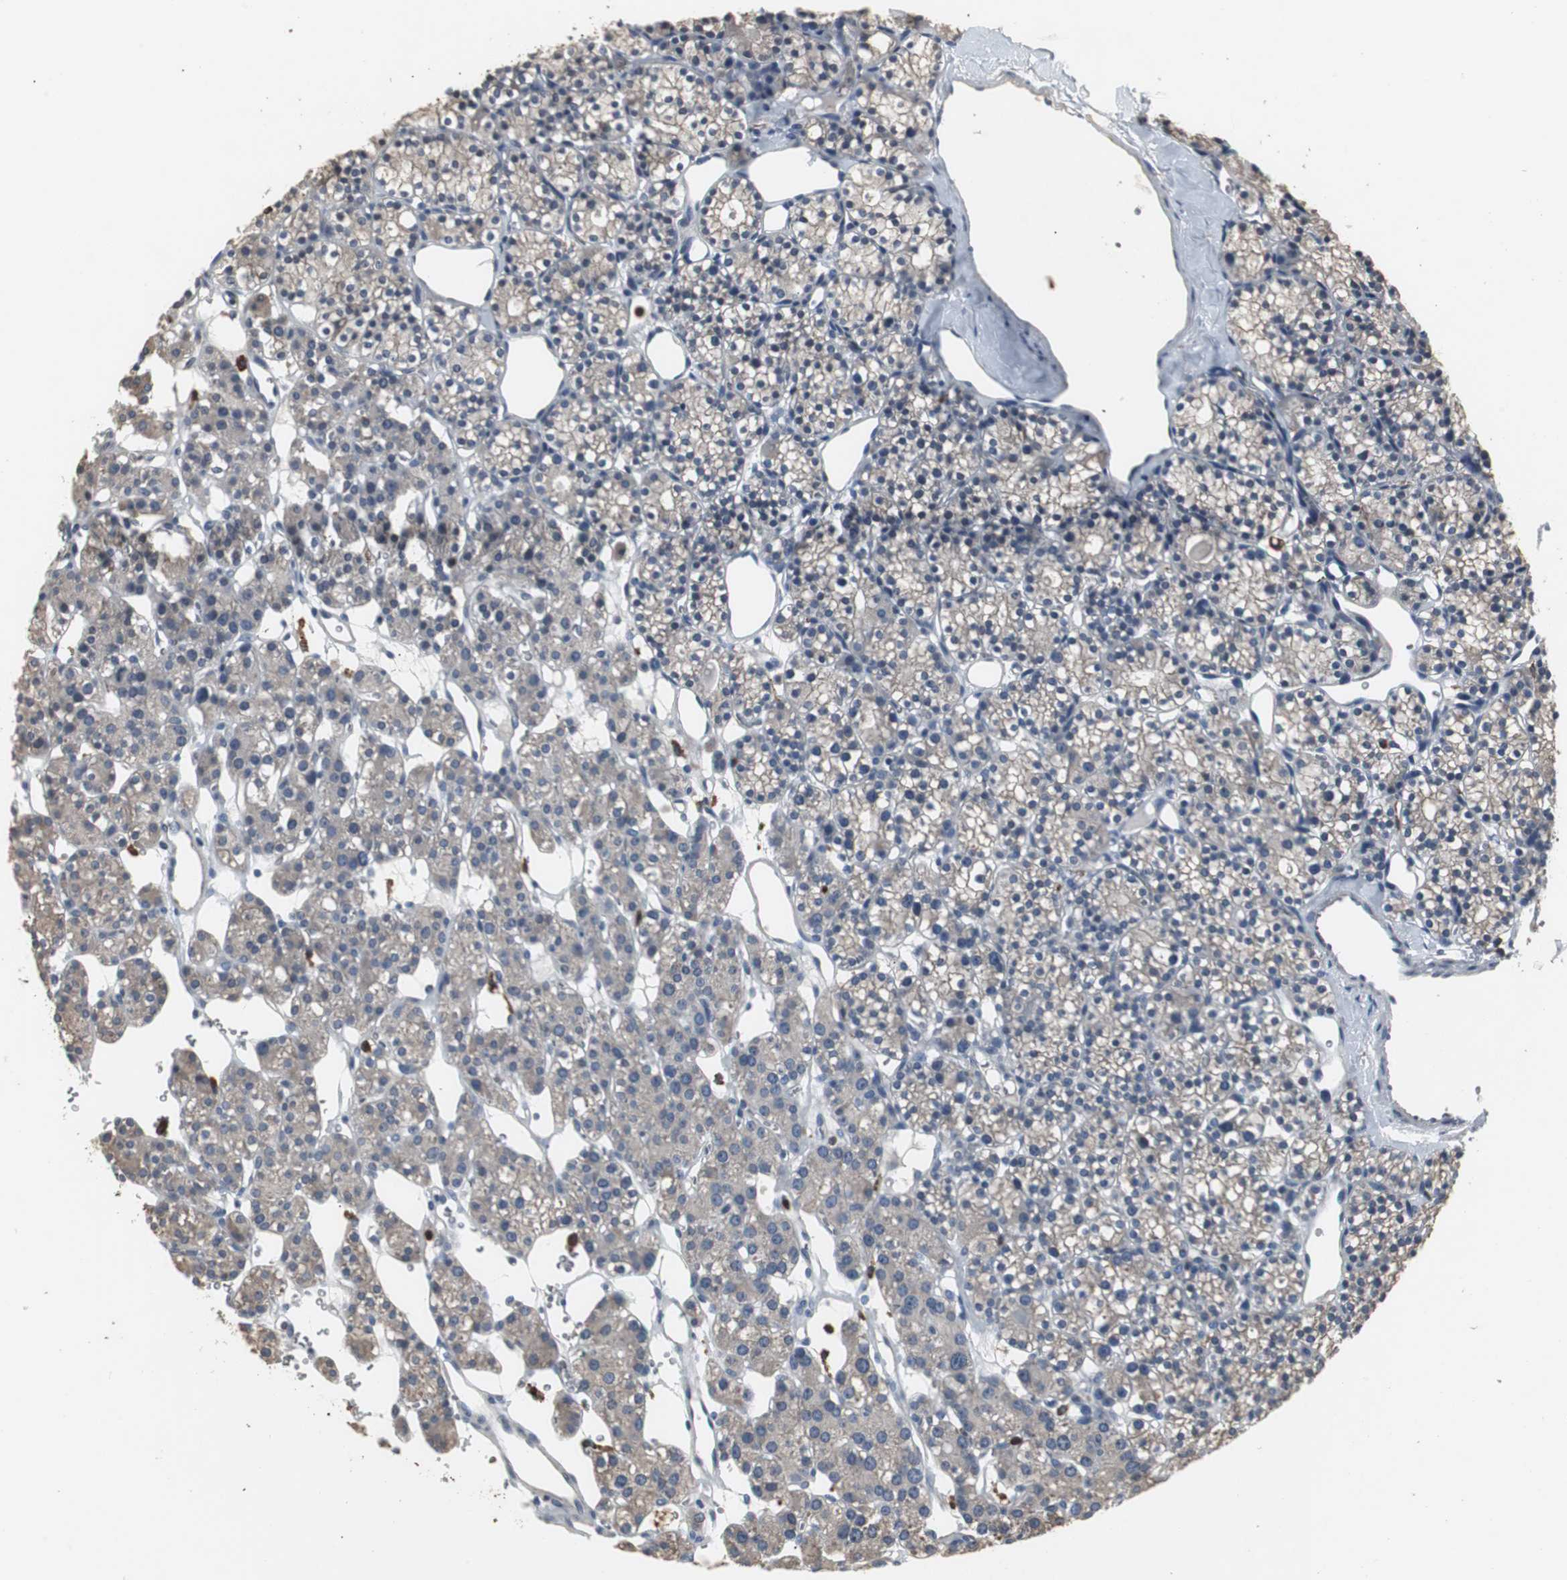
{"staining": {"intensity": "weak", "quantity": "25%-75%", "location": "cytoplasmic/membranous"}, "tissue": "parathyroid gland", "cell_type": "Glandular cells", "image_type": "normal", "snomed": [{"axis": "morphology", "description": "Normal tissue, NOS"}, {"axis": "topography", "description": "Parathyroid gland"}], "caption": "Immunohistochemical staining of benign parathyroid gland shows 25%-75% levels of weak cytoplasmic/membranous protein staining in about 25%-75% of glandular cells.", "gene": "NCF2", "patient": {"sex": "female", "age": 64}}